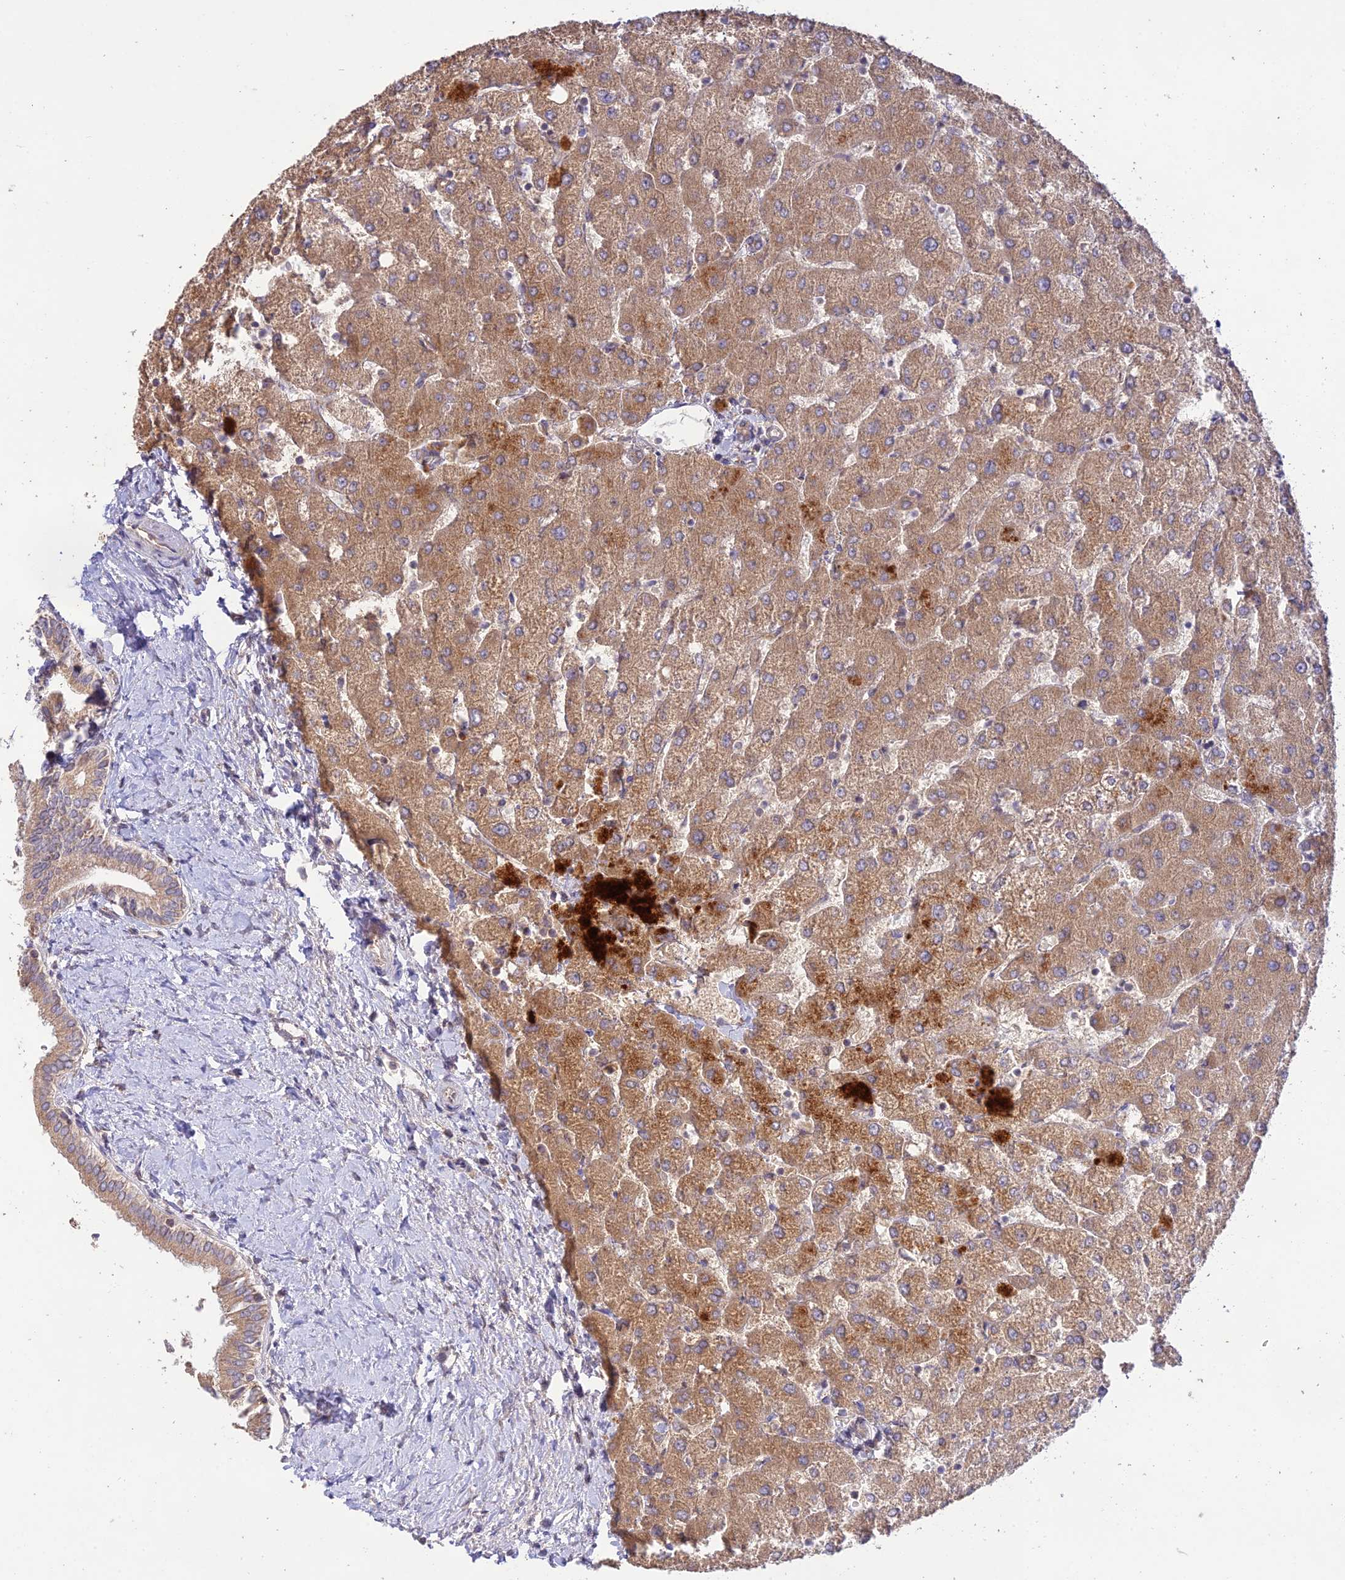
{"staining": {"intensity": "weak", "quantity": ">75%", "location": "cytoplasmic/membranous"}, "tissue": "liver", "cell_type": "Cholangiocytes", "image_type": "normal", "snomed": [{"axis": "morphology", "description": "Normal tissue, NOS"}, {"axis": "topography", "description": "Liver"}], "caption": "Immunohistochemistry (DAB) staining of normal liver displays weak cytoplasmic/membranous protein positivity in about >75% of cholangiocytes.", "gene": "TMEM259", "patient": {"sex": "female", "age": 54}}